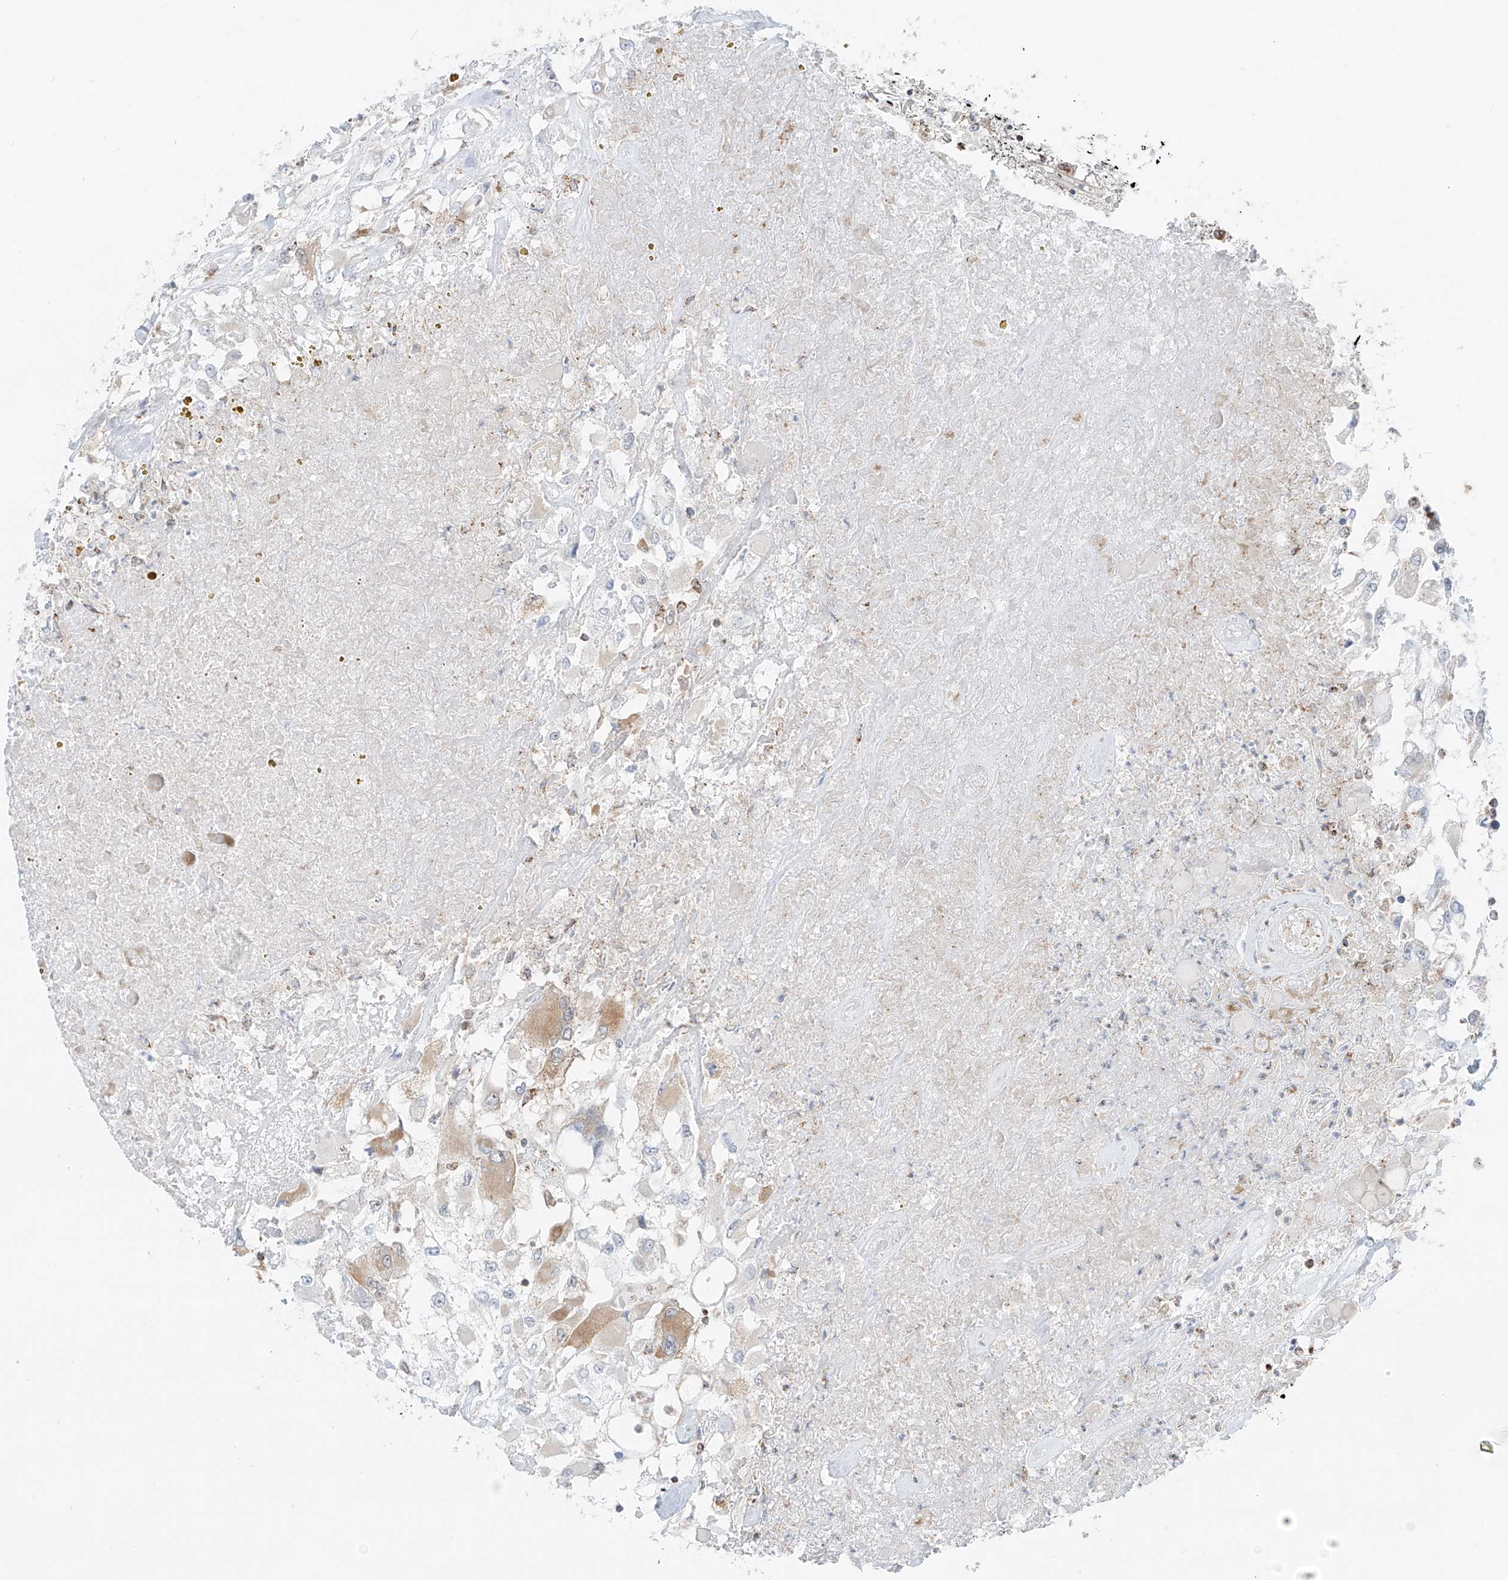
{"staining": {"intensity": "weak", "quantity": "<25%", "location": "cytoplasmic/membranous"}, "tissue": "renal cancer", "cell_type": "Tumor cells", "image_type": "cancer", "snomed": [{"axis": "morphology", "description": "Adenocarcinoma, NOS"}, {"axis": "topography", "description": "Kidney"}], "caption": "Renal cancer (adenocarcinoma) was stained to show a protein in brown. There is no significant positivity in tumor cells.", "gene": "ETHE1", "patient": {"sex": "female", "age": 52}}